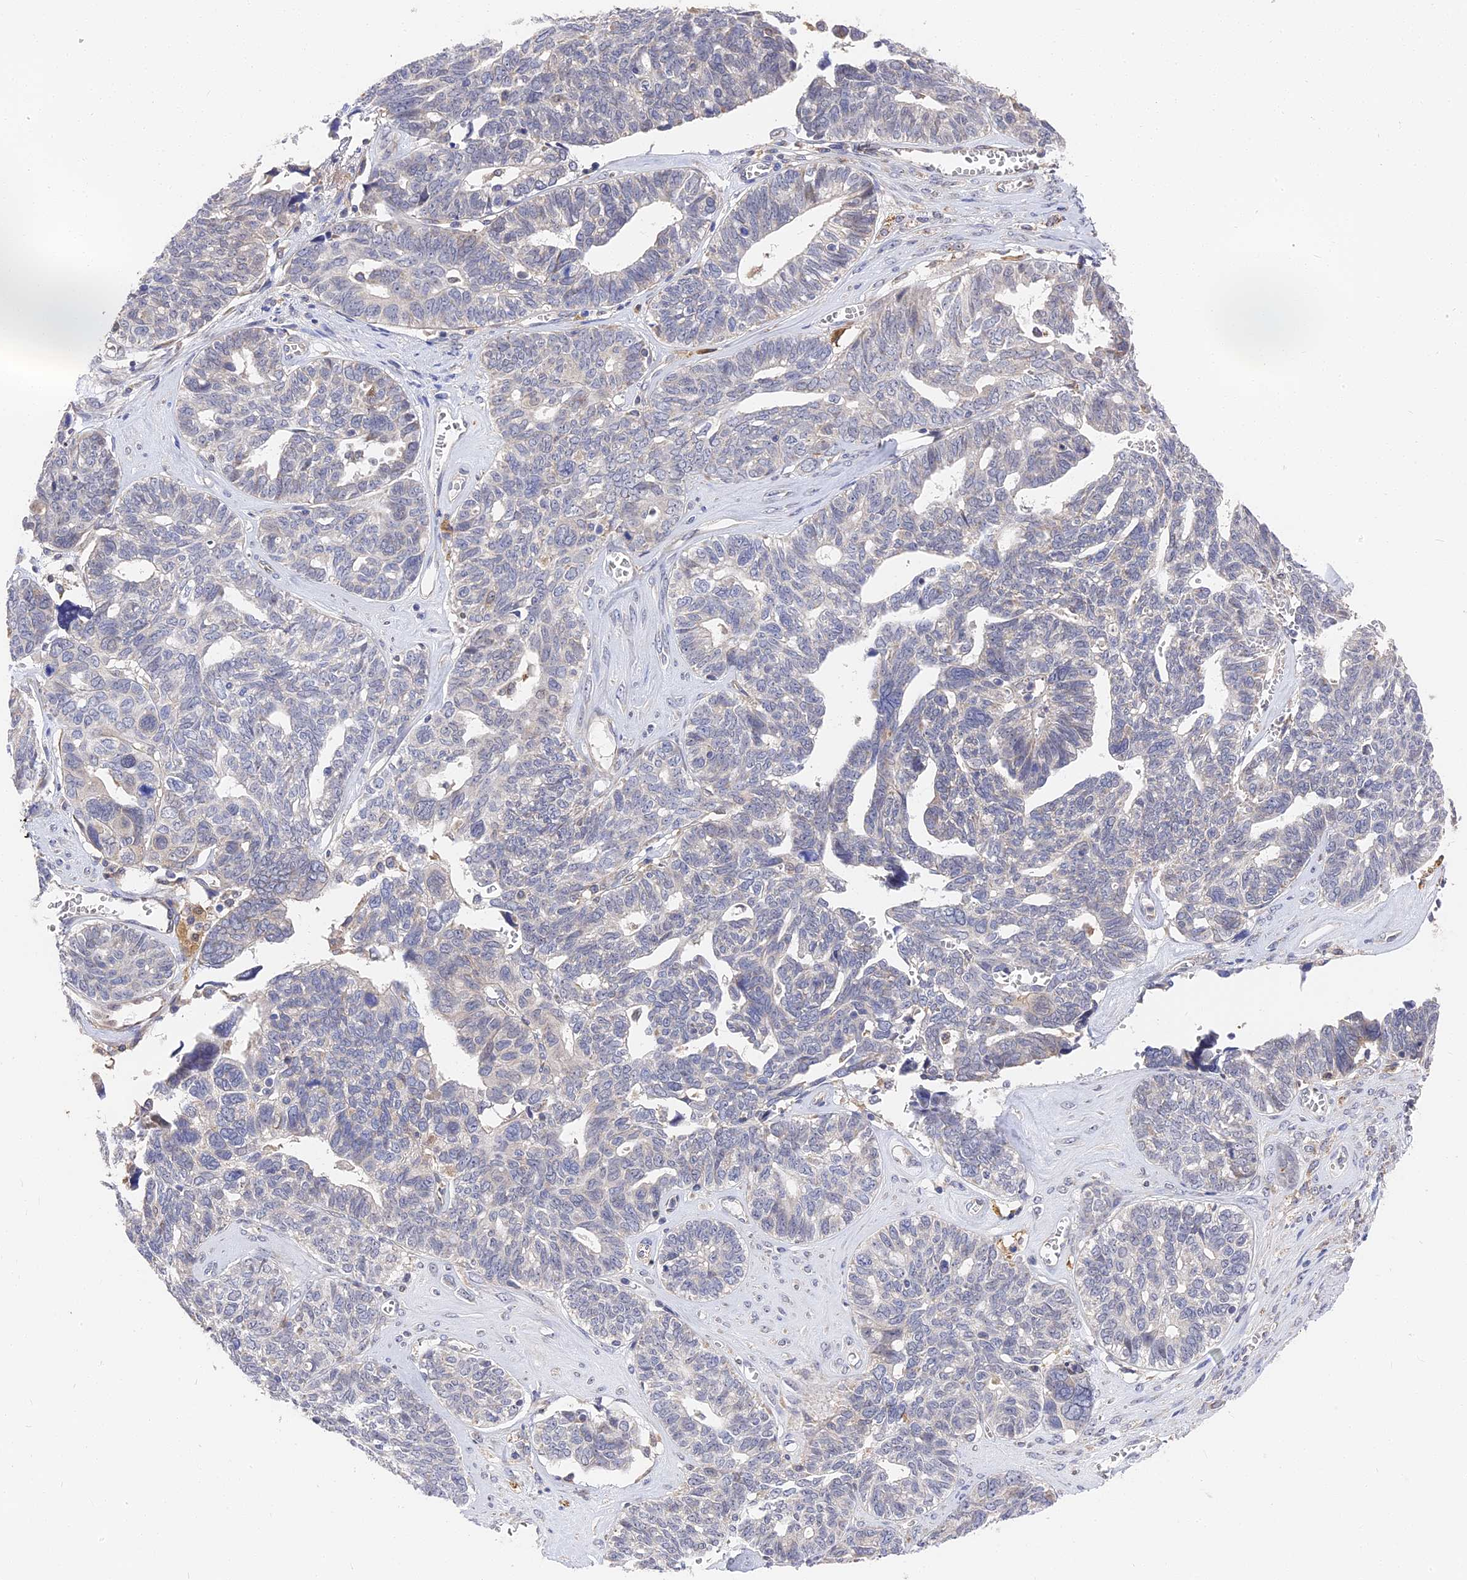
{"staining": {"intensity": "negative", "quantity": "none", "location": "none"}, "tissue": "ovarian cancer", "cell_type": "Tumor cells", "image_type": "cancer", "snomed": [{"axis": "morphology", "description": "Cystadenocarcinoma, serous, NOS"}, {"axis": "topography", "description": "Ovary"}], "caption": "Immunohistochemical staining of human ovarian serous cystadenocarcinoma exhibits no significant staining in tumor cells. (DAB (3,3'-diaminobenzidine) immunohistochemistry visualized using brightfield microscopy, high magnification).", "gene": "CCDC113", "patient": {"sex": "female", "age": 79}}